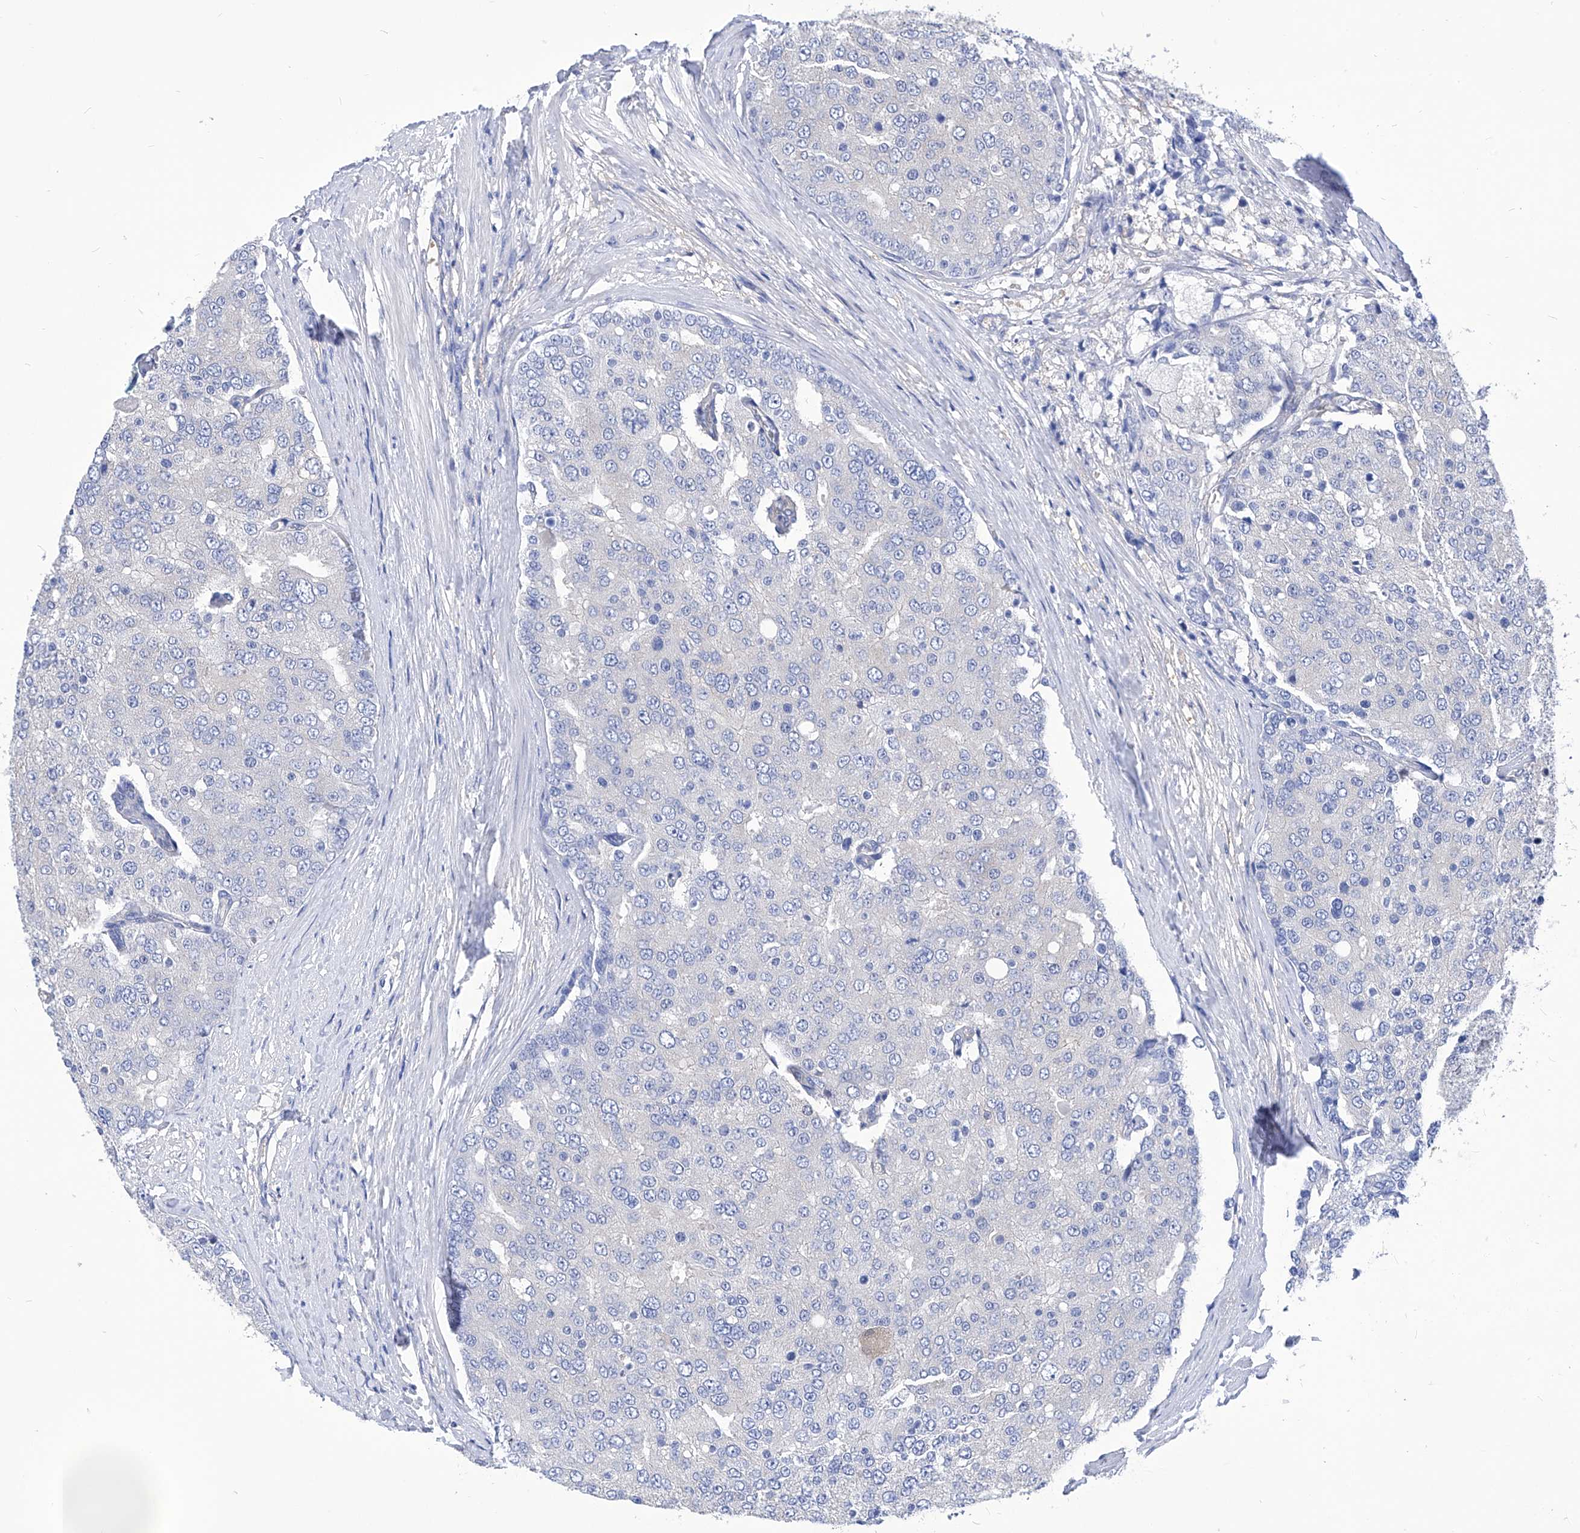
{"staining": {"intensity": "negative", "quantity": "none", "location": "none"}, "tissue": "prostate cancer", "cell_type": "Tumor cells", "image_type": "cancer", "snomed": [{"axis": "morphology", "description": "Adenocarcinoma, High grade"}, {"axis": "topography", "description": "Prostate"}], "caption": "Immunohistochemical staining of human prostate cancer reveals no significant expression in tumor cells.", "gene": "XPNPEP1", "patient": {"sex": "male", "age": 50}}